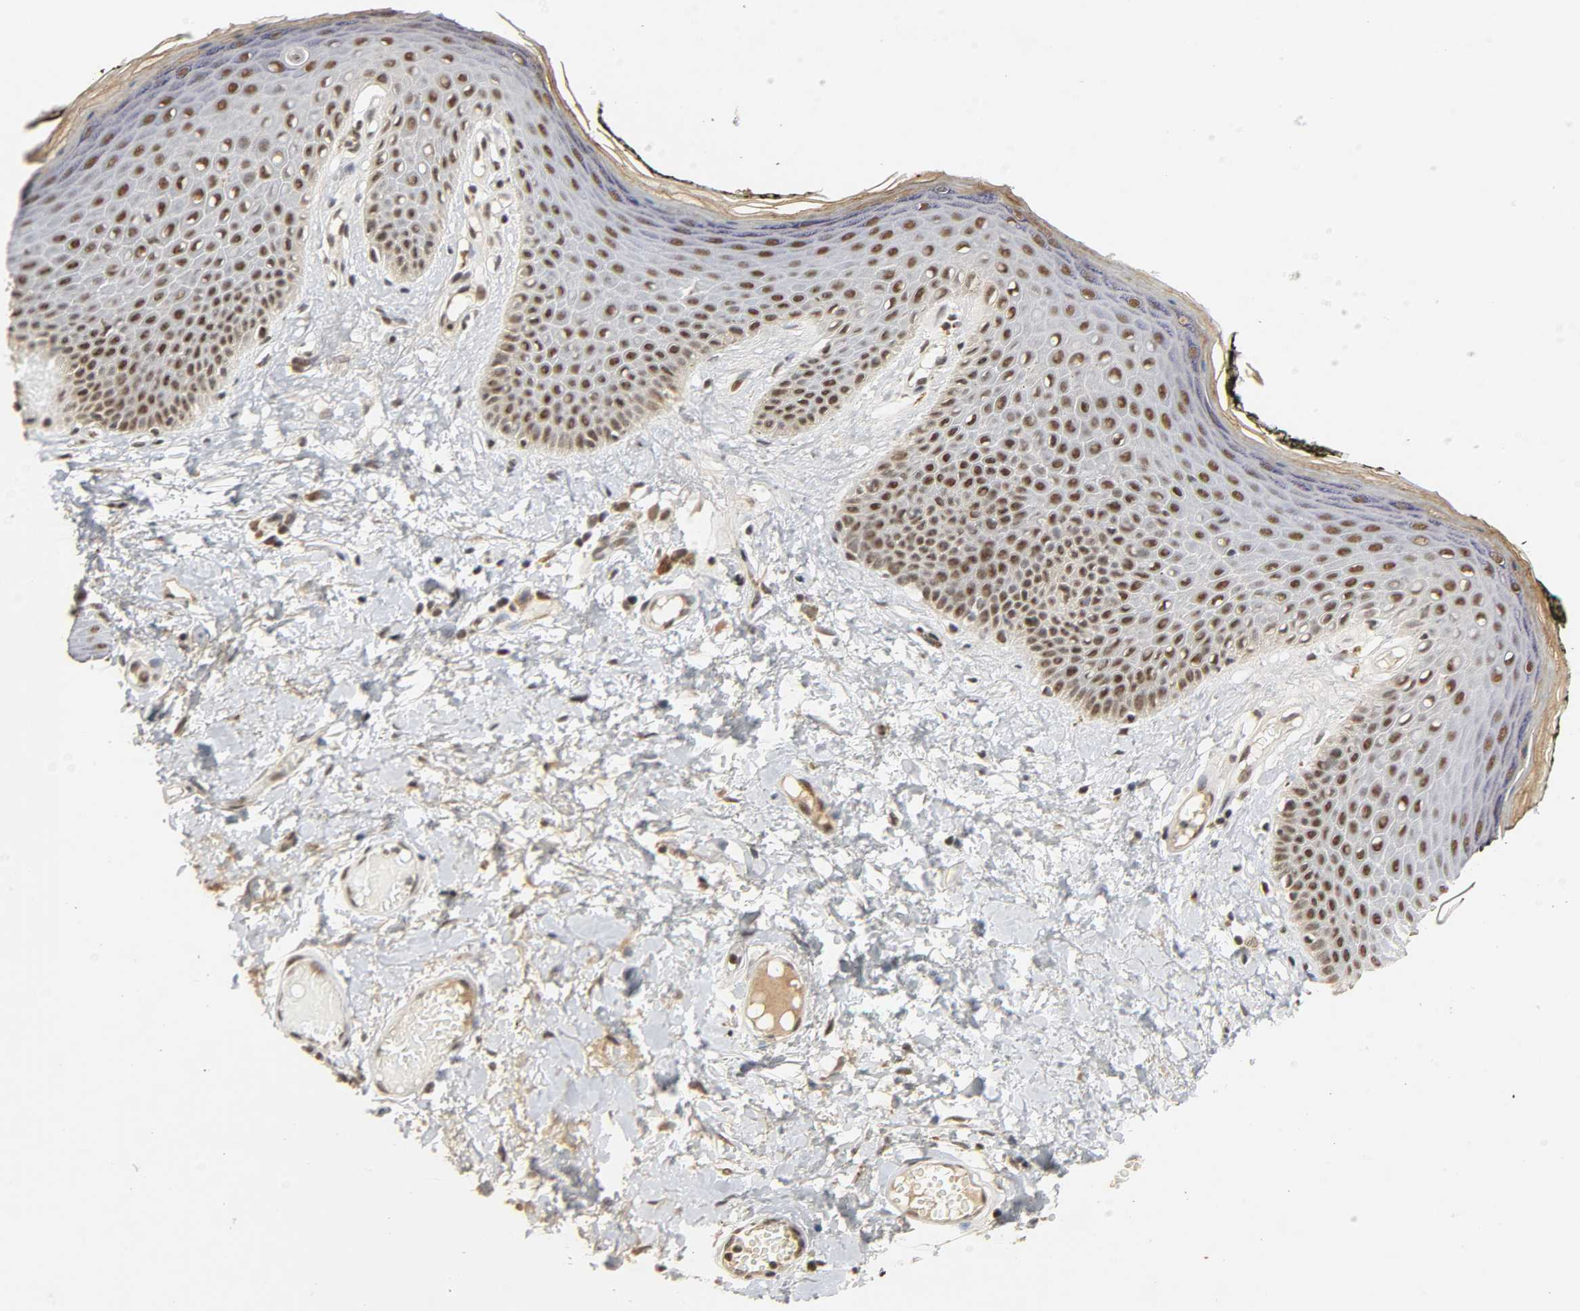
{"staining": {"intensity": "moderate", "quantity": ">75%", "location": "nuclear"}, "tissue": "skin", "cell_type": "Epidermal cells", "image_type": "normal", "snomed": [{"axis": "morphology", "description": "Normal tissue, NOS"}, {"axis": "morphology", "description": "Inflammation, NOS"}, {"axis": "topography", "description": "Vulva"}], "caption": "A photomicrograph showing moderate nuclear staining in about >75% of epidermal cells in benign skin, as visualized by brown immunohistochemical staining.", "gene": "NCOA6", "patient": {"sex": "female", "age": 84}}